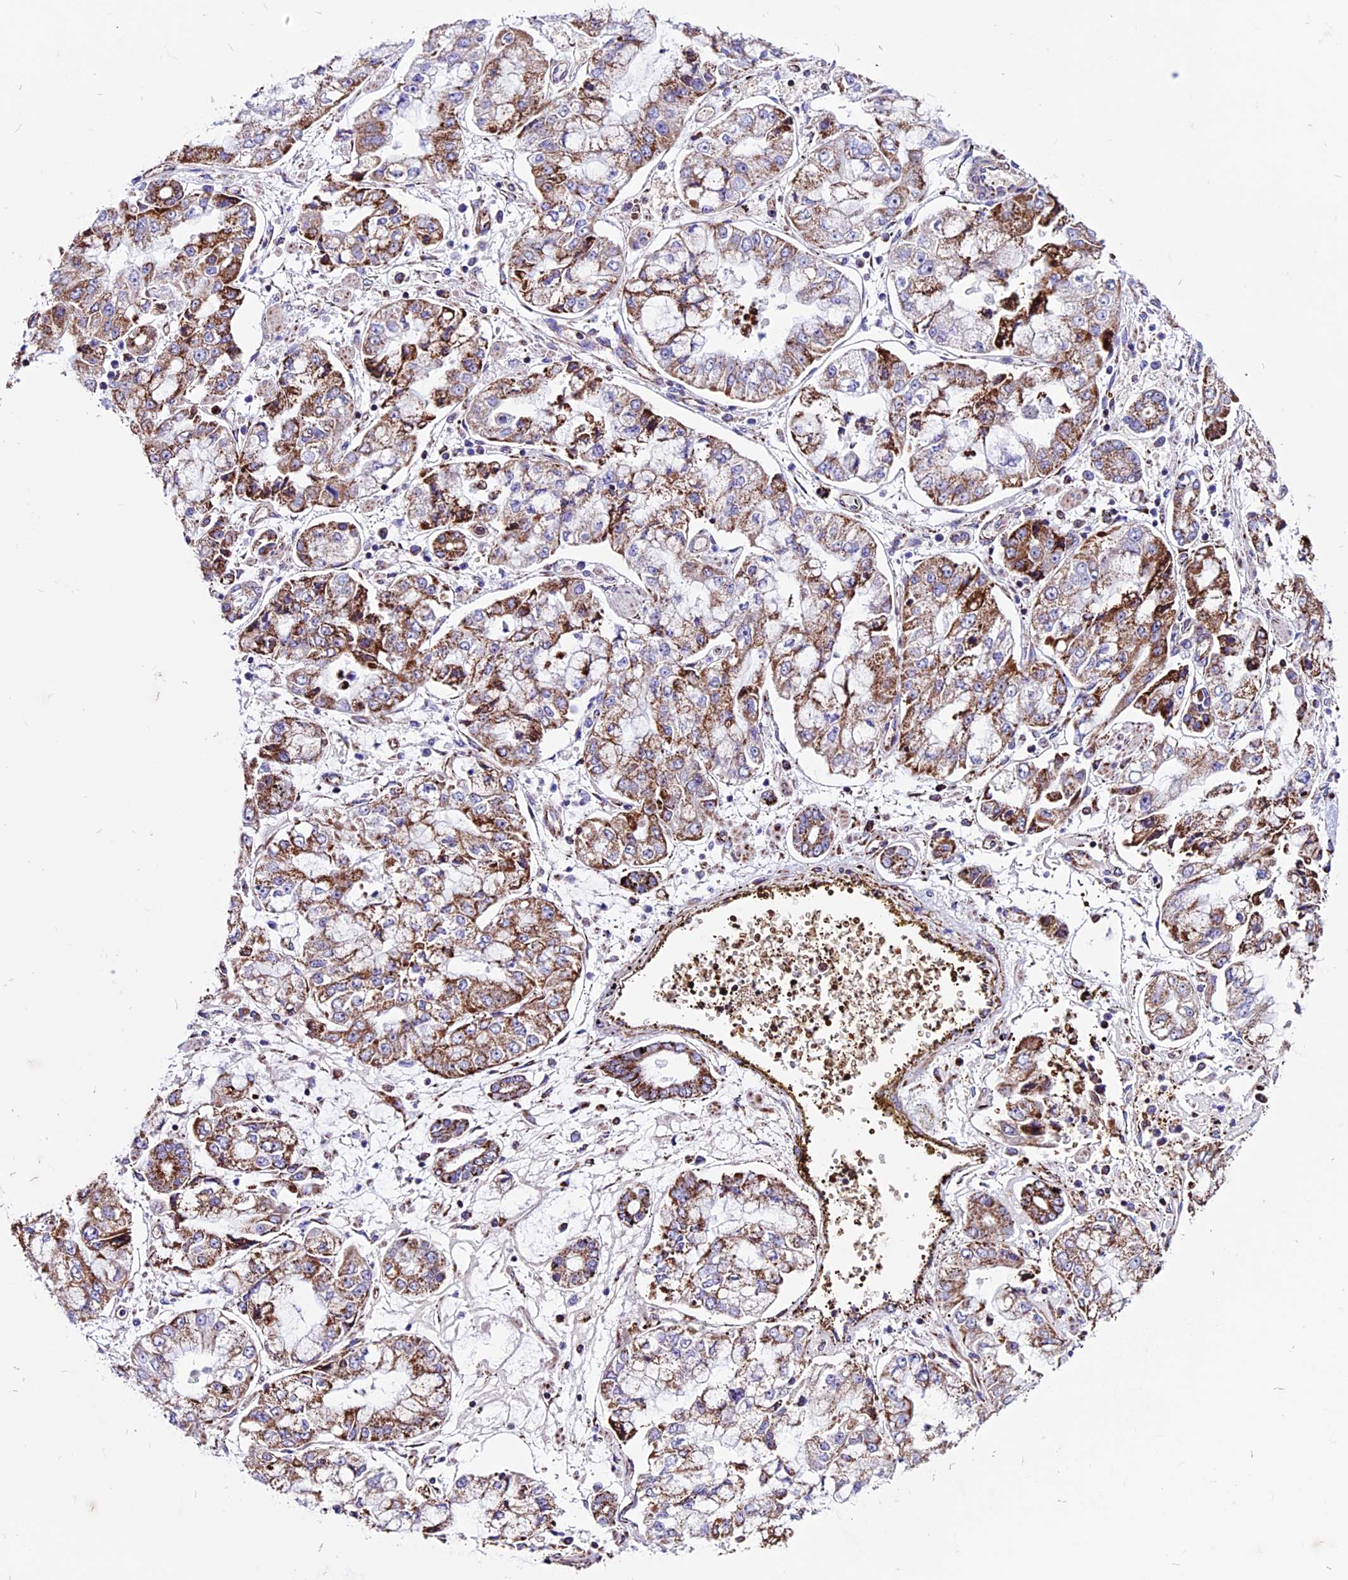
{"staining": {"intensity": "strong", "quantity": "25%-75%", "location": "cytoplasmic/membranous"}, "tissue": "stomach cancer", "cell_type": "Tumor cells", "image_type": "cancer", "snomed": [{"axis": "morphology", "description": "Adenocarcinoma, NOS"}, {"axis": "topography", "description": "Stomach"}], "caption": "Brown immunohistochemical staining in human stomach cancer (adenocarcinoma) demonstrates strong cytoplasmic/membranous positivity in approximately 25%-75% of tumor cells.", "gene": "CX3CL1", "patient": {"sex": "male", "age": 76}}